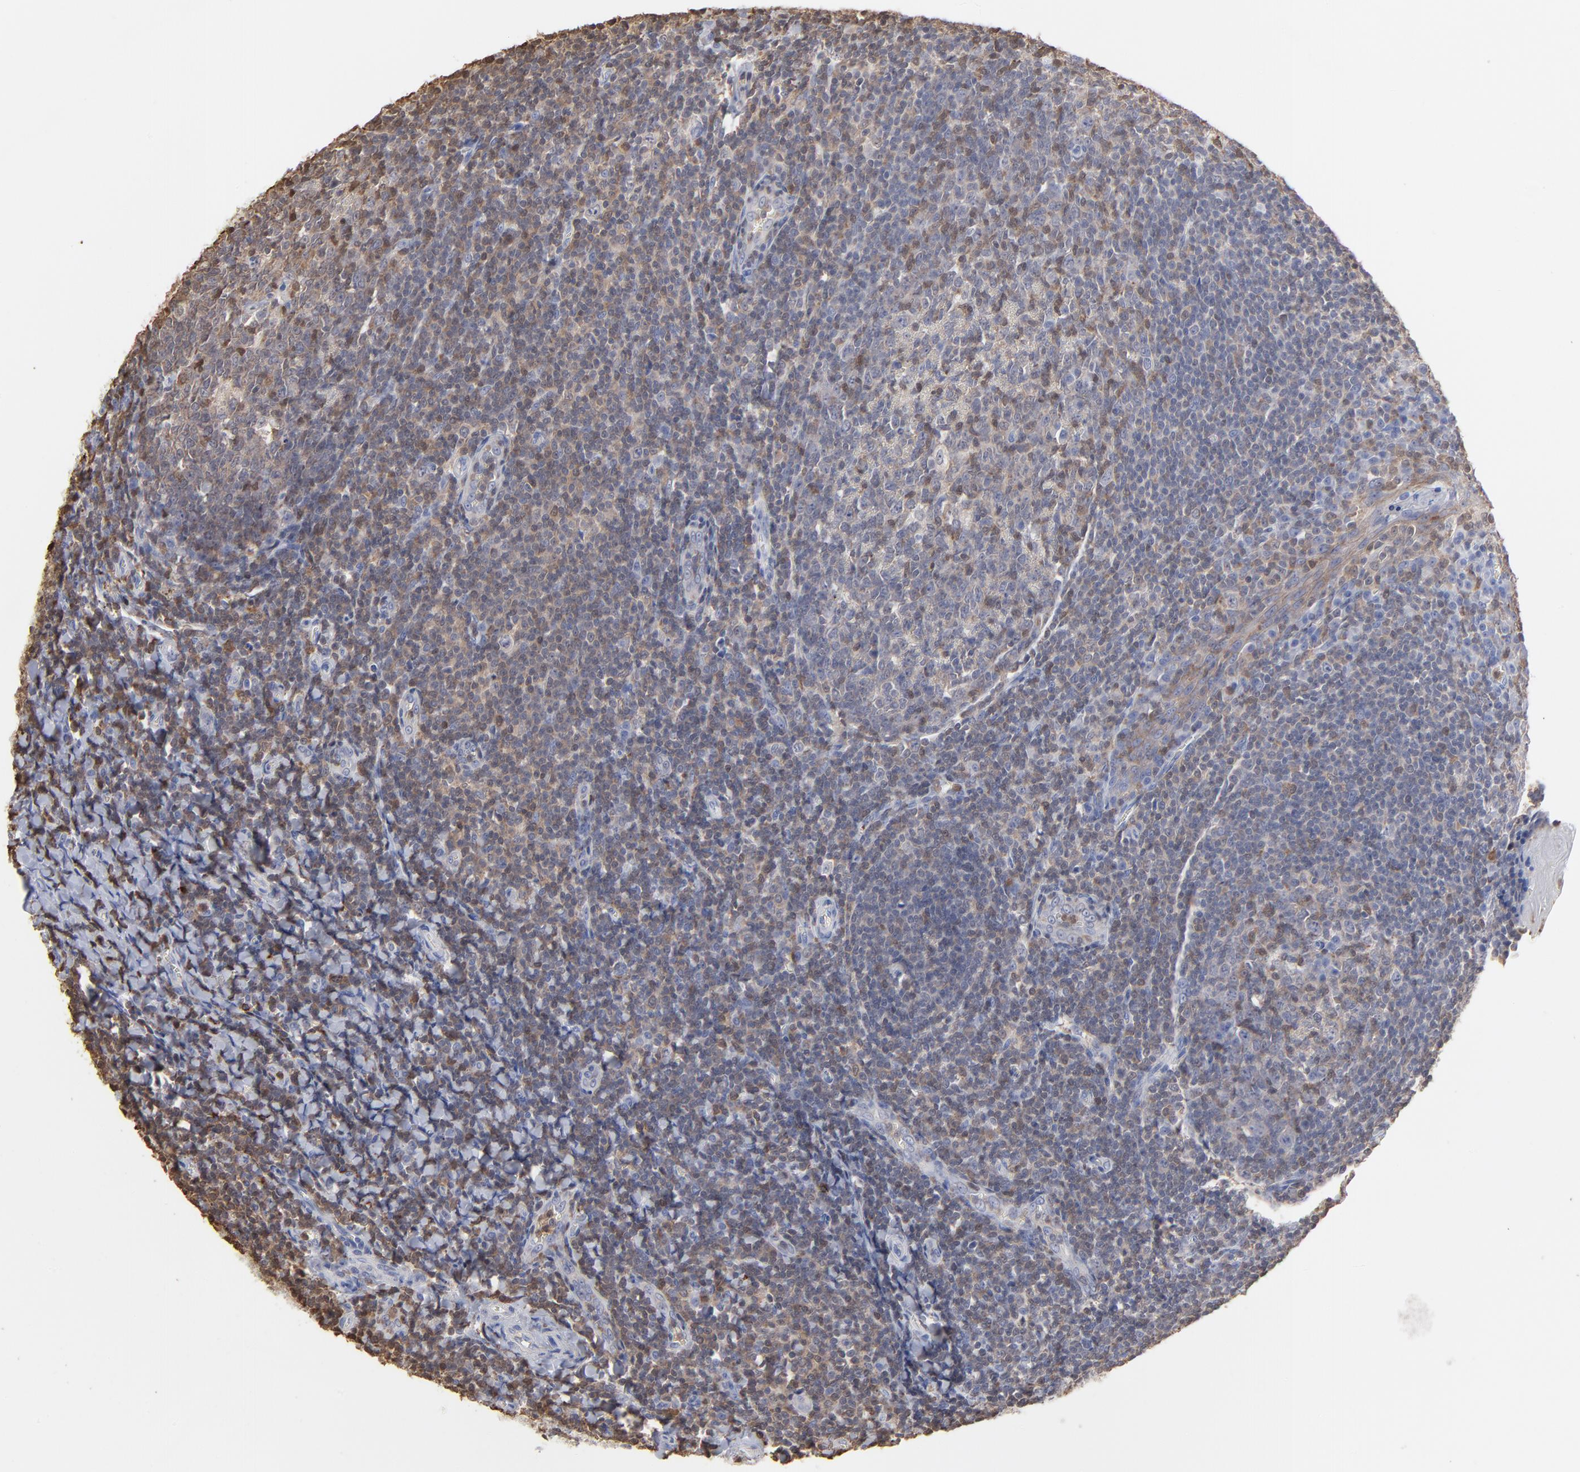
{"staining": {"intensity": "moderate", "quantity": "<25%", "location": "cytoplasmic/membranous"}, "tissue": "tonsil", "cell_type": "Germinal center cells", "image_type": "normal", "snomed": [{"axis": "morphology", "description": "Normal tissue, NOS"}, {"axis": "topography", "description": "Tonsil"}], "caption": "Germinal center cells exhibit low levels of moderate cytoplasmic/membranous staining in about <25% of cells in normal tonsil. (Stains: DAB (3,3'-diaminobenzidine) in brown, nuclei in blue, Microscopy: brightfield microscopy at high magnification).", "gene": "TBXT", "patient": {"sex": "male", "age": 31}}